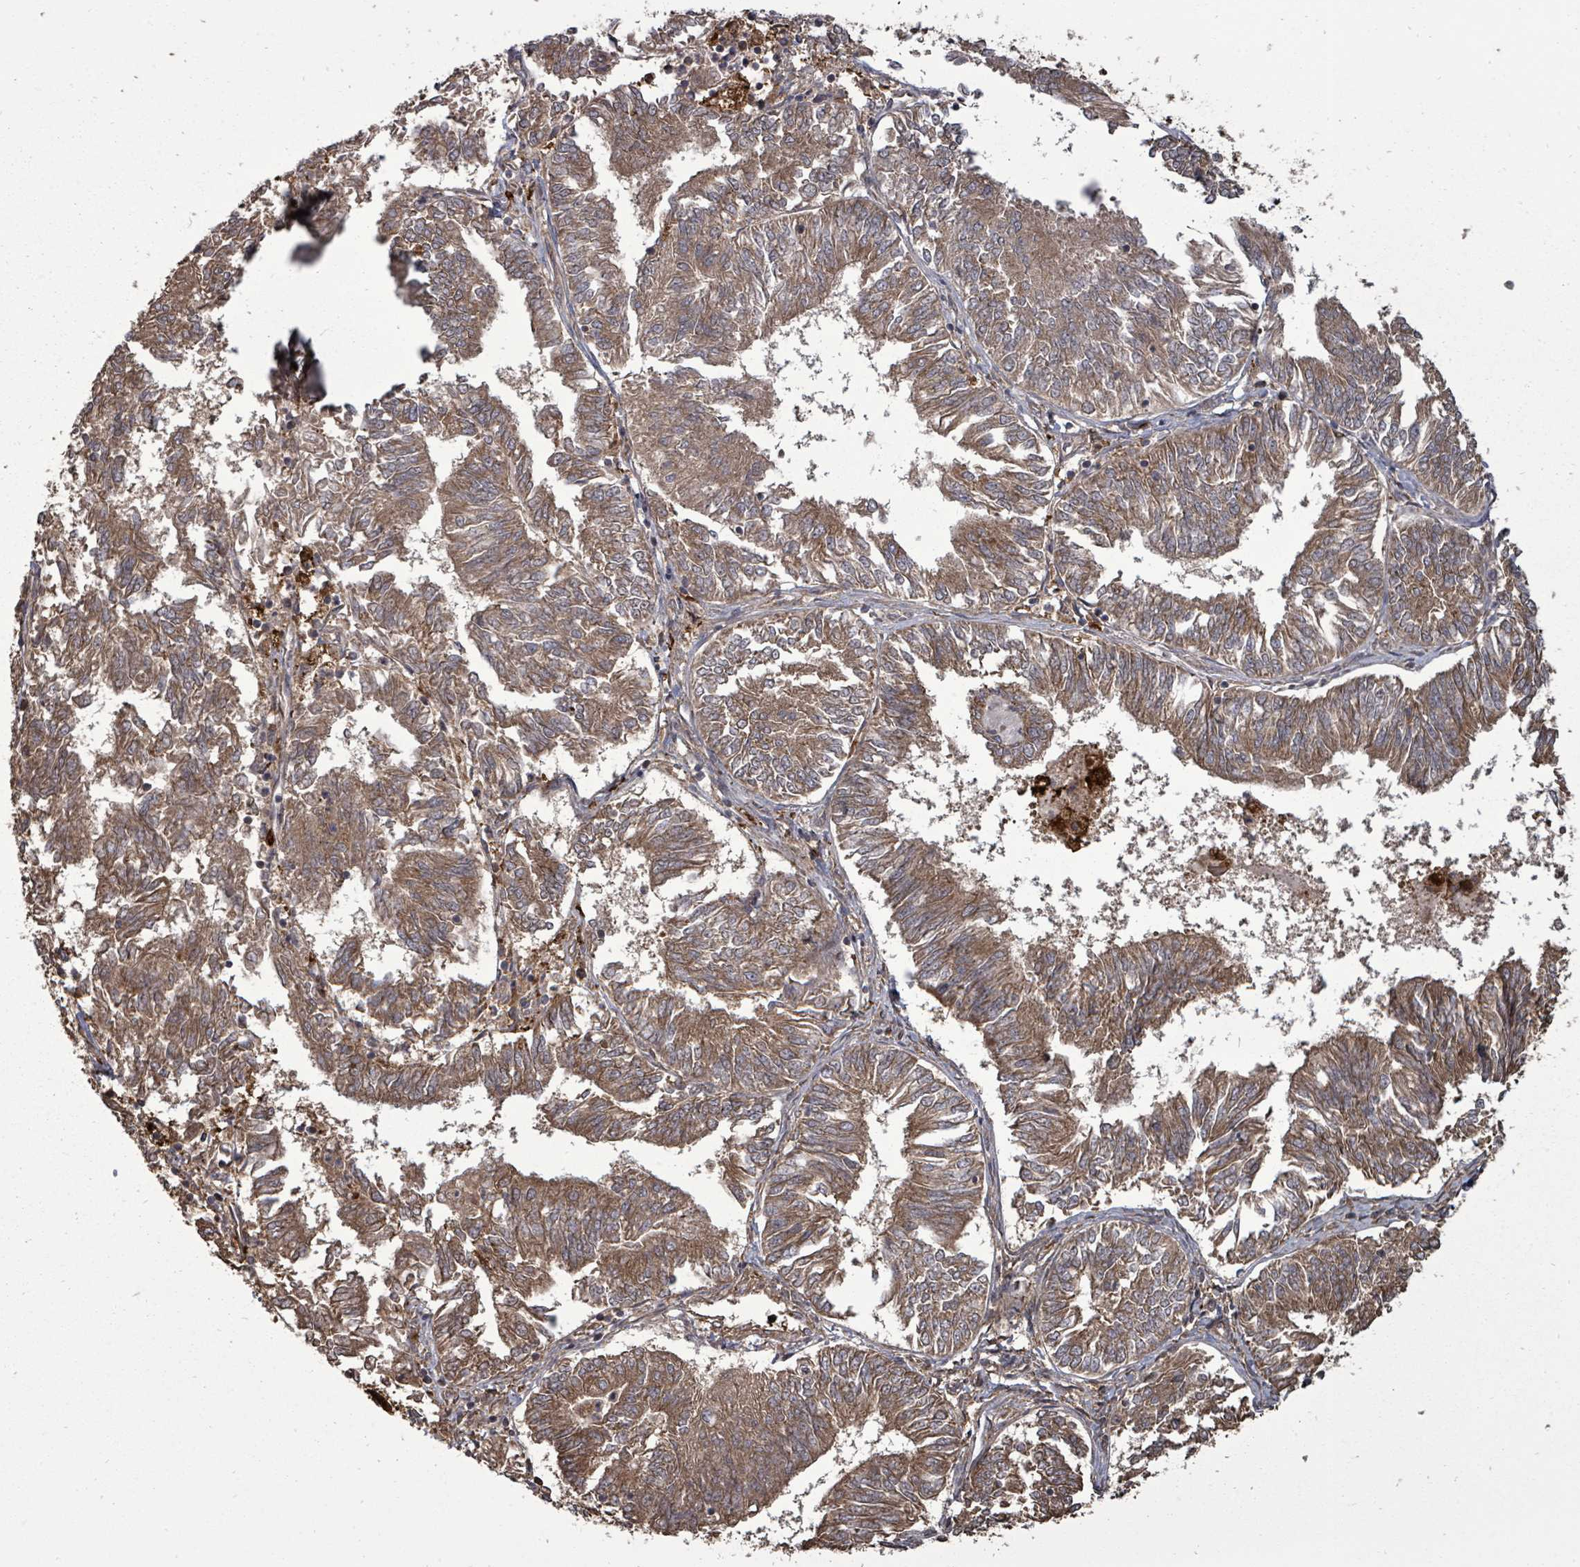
{"staining": {"intensity": "moderate", "quantity": ">75%", "location": "cytoplasmic/membranous"}, "tissue": "endometrial cancer", "cell_type": "Tumor cells", "image_type": "cancer", "snomed": [{"axis": "morphology", "description": "Adenocarcinoma, NOS"}, {"axis": "topography", "description": "Endometrium"}], "caption": "Immunohistochemistry staining of adenocarcinoma (endometrial), which exhibits medium levels of moderate cytoplasmic/membranous positivity in approximately >75% of tumor cells indicating moderate cytoplasmic/membranous protein staining. The staining was performed using DAB (brown) for protein detection and nuclei were counterstained in hematoxylin (blue).", "gene": "EIF3C", "patient": {"sex": "female", "age": 58}}